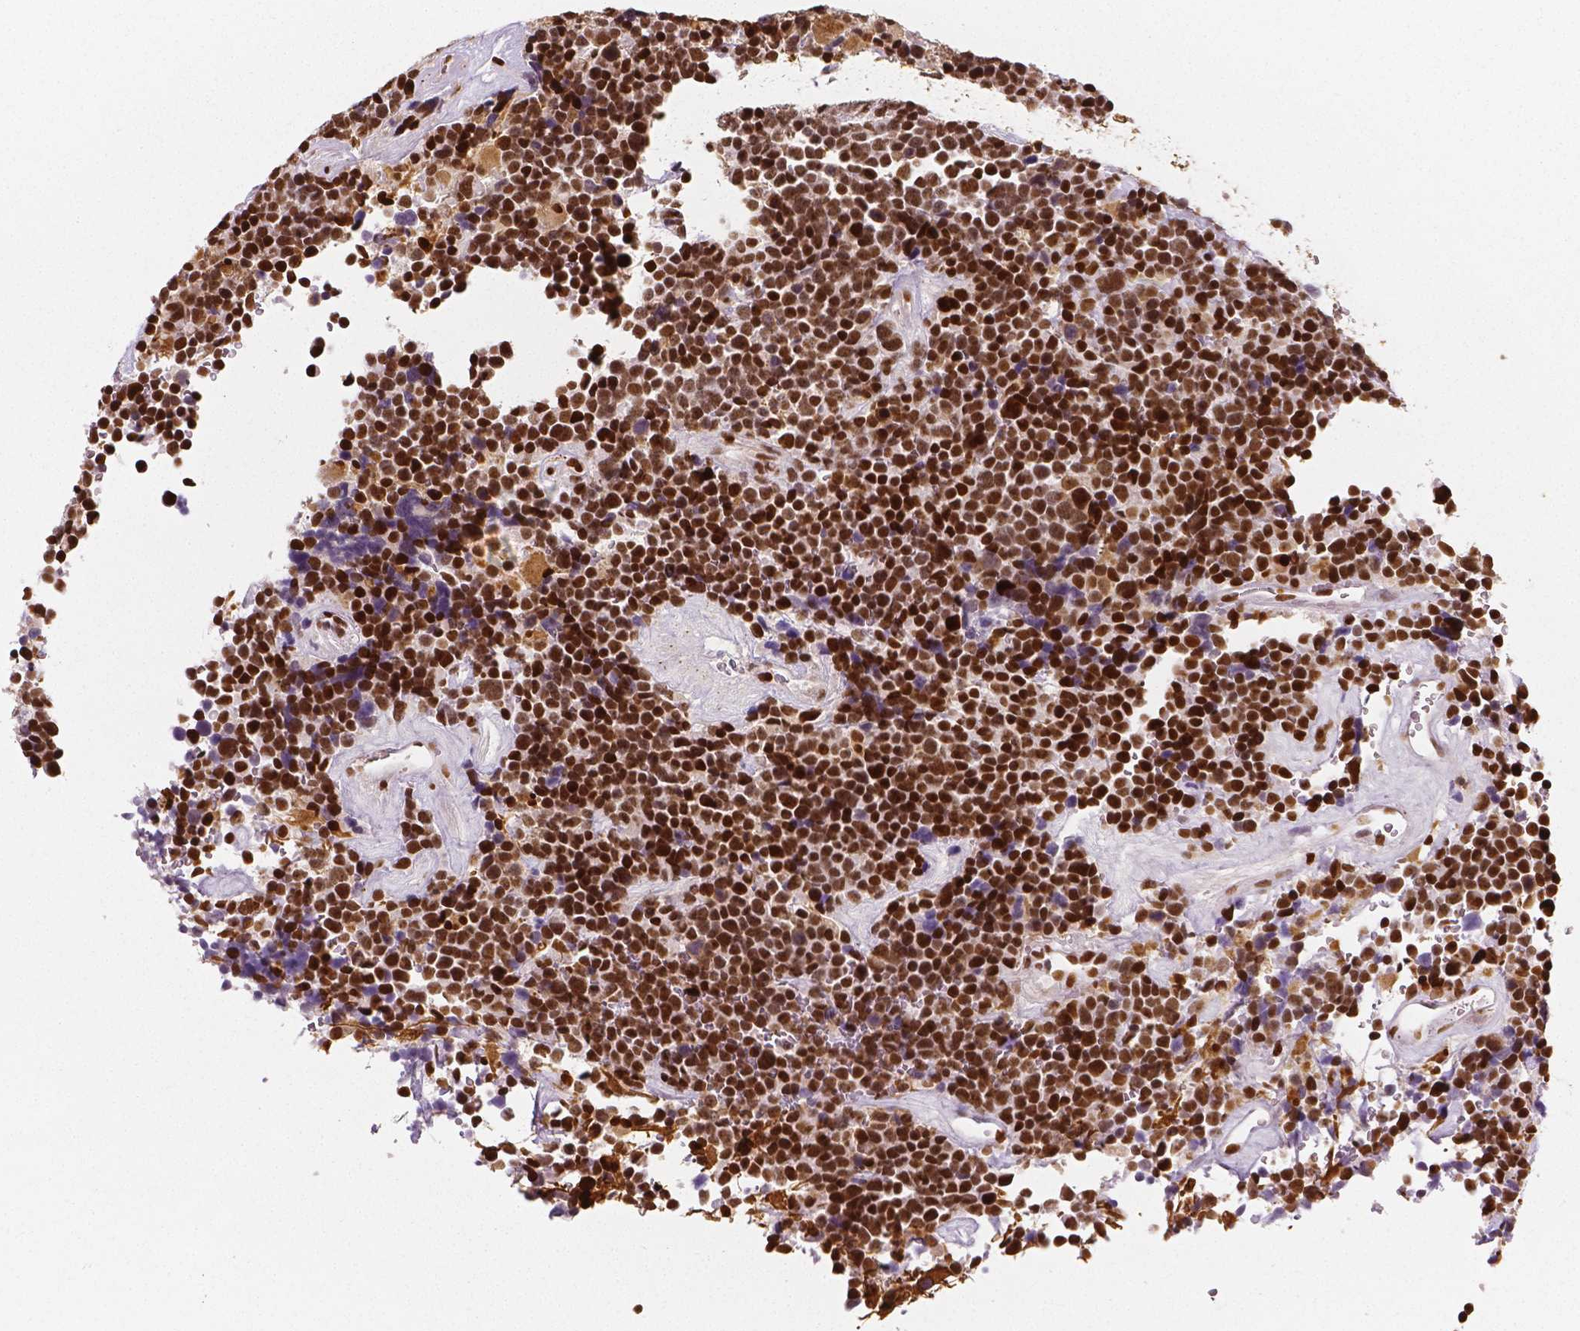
{"staining": {"intensity": "strong", "quantity": ">75%", "location": "nuclear"}, "tissue": "glioma", "cell_type": "Tumor cells", "image_type": "cancer", "snomed": [{"axis": "morphology", "description": "Glioma, malignant, High grade"}, {"axis": "topography", "description": "Brain"}], "caption": "Immunohistochemical staining of human glioma demonstrates high levels of strong nuclear protein expression in about >75% of tumor cells. Using DAB (brown) and hematoxylin (blue) stains, captured at high magnification using brightfield microscopy.", "gene": "NUCKS1", "patient": {"sex": "male", "age": 33}}